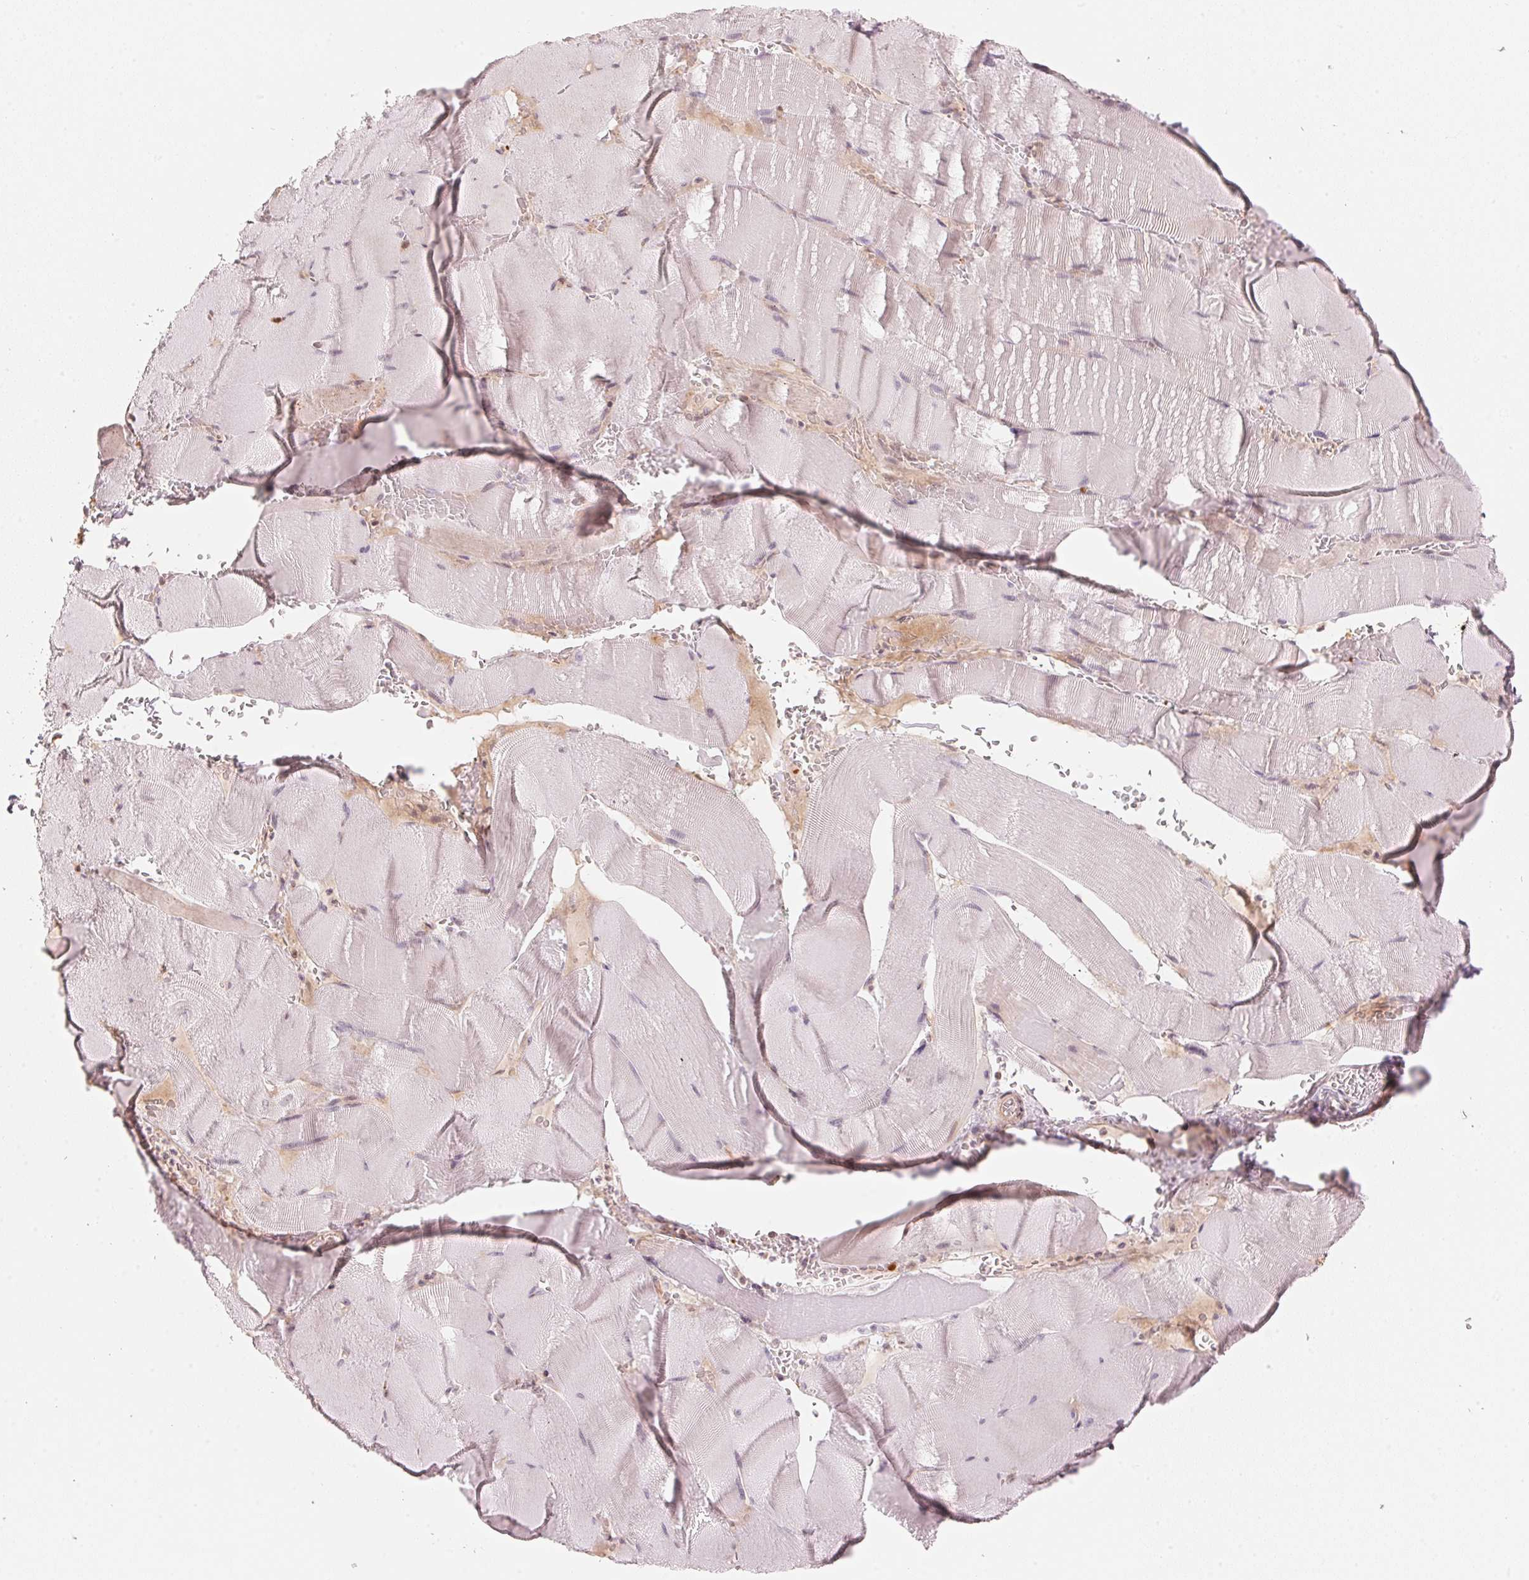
{"staining": {"intensity": "negative", "quantity": "none", "location": "none"}, "tissue": "skeletal muscle", "cell_type": "Myocytes", "image_type": "normal", "snomed": [{"axis": "morphology", "description": "Normal tissue, NOS"}, {"axis": "topography", "description": "Skeletal muscle"}], "caption": "An immunohistochemistry (IHC) micrograph of normal skeletal muscle is shown. There is no staining in myocytes of skeletal muscle.", "gene": "PRKN", "patient": {"sex": "male", "age": 56}}